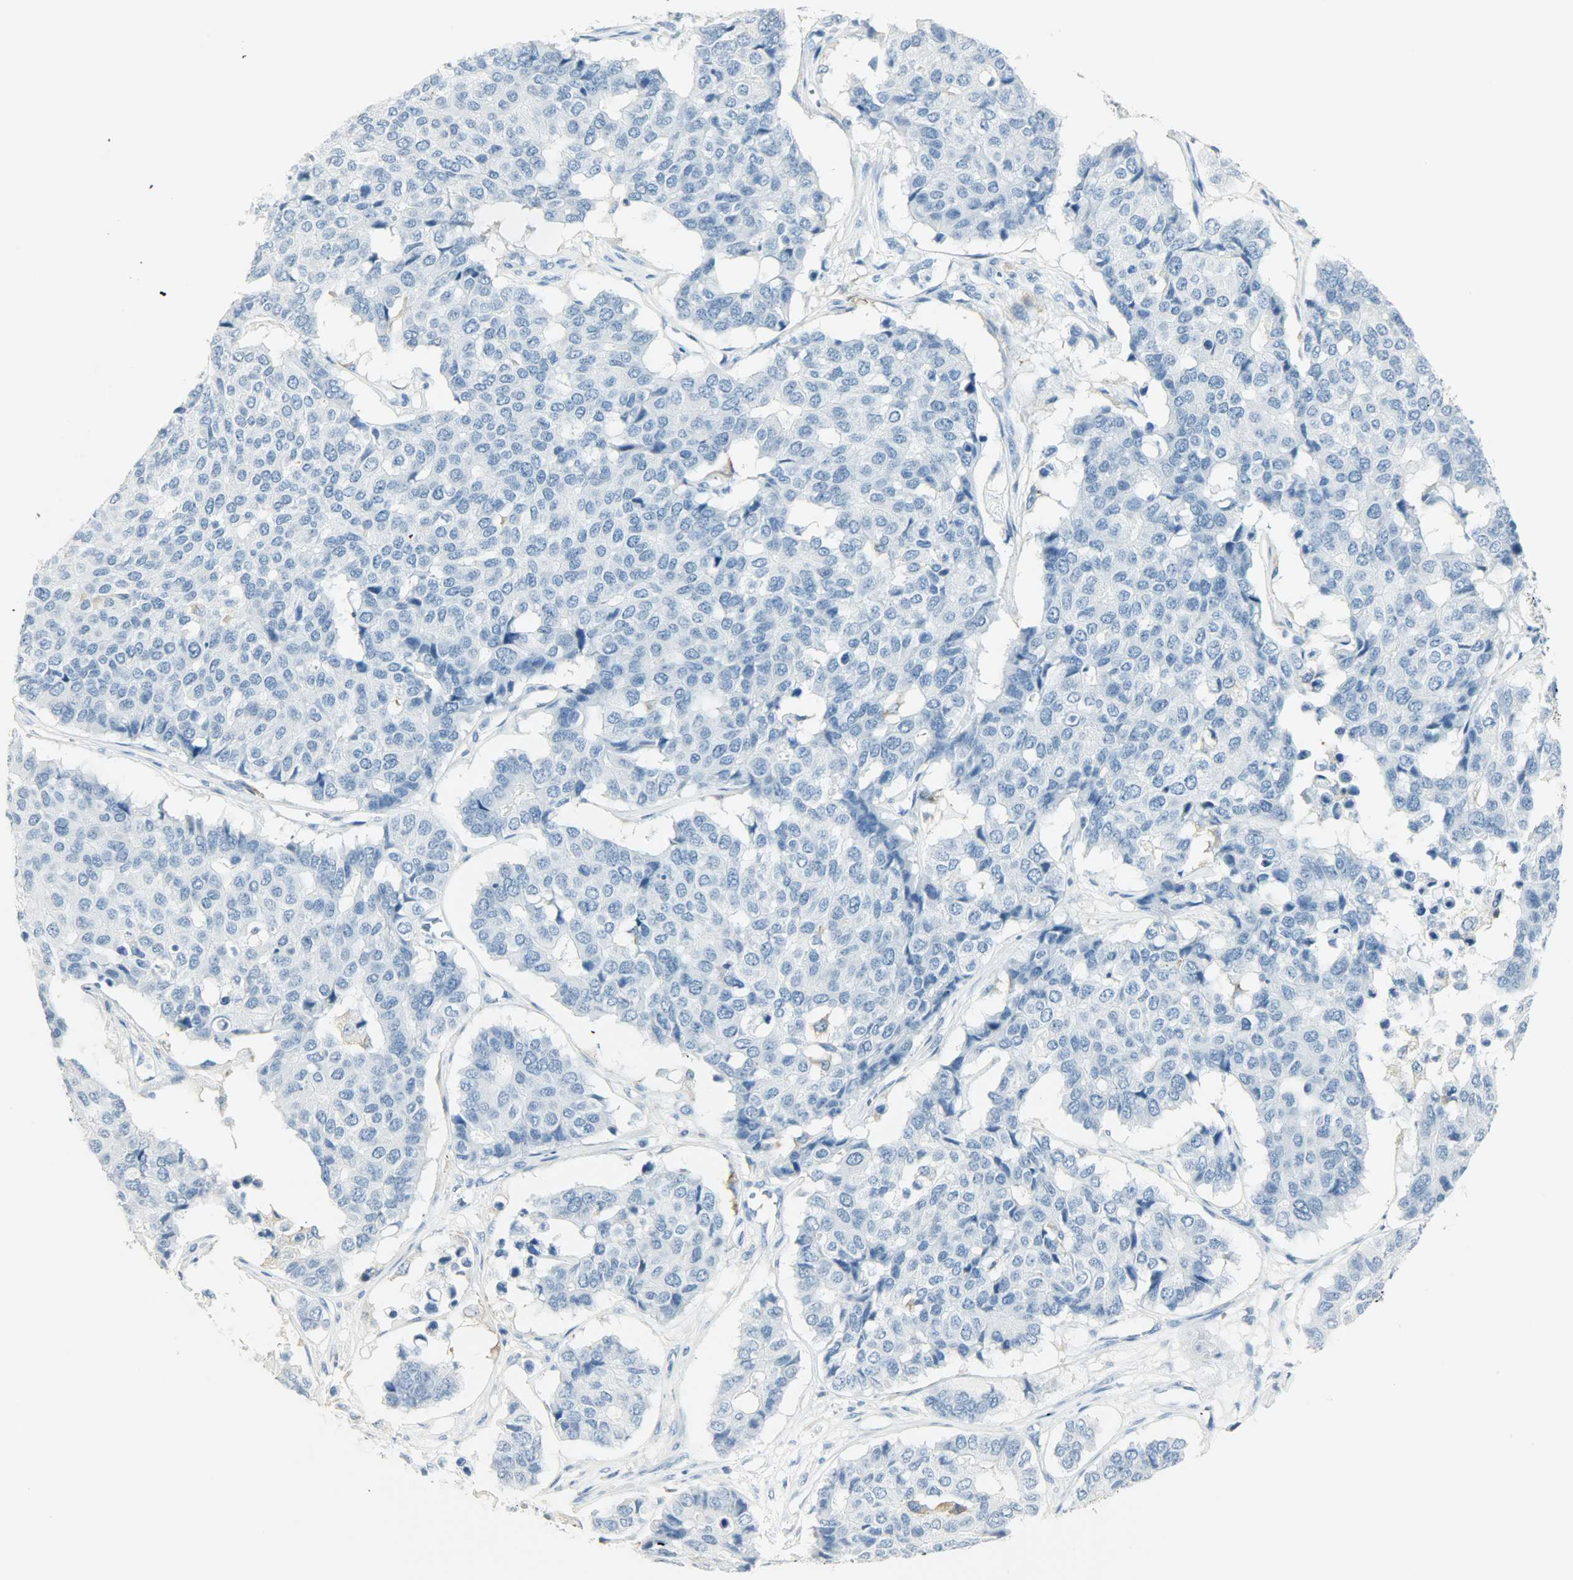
{"staining": {"intensity": "negative", "quantity": "none", "location": "none"}, "tissue": "pancreatic cancer", "cell_type": "Tumor cells", "image_type": "cancer", "snomed": [{"axis": "morphology", "description": "Adenocarcinoma, NOS"}, {"axis": "topography", "description": "Pancreas"}], "caption": "The immunohistochemistry (IHC) histopathology image has no significant expression in tumor cells of adenocarcinoma (pancreatic) tissue.", "gene": "PTPN6", "patient": {"sex": "male", "age": 50}}